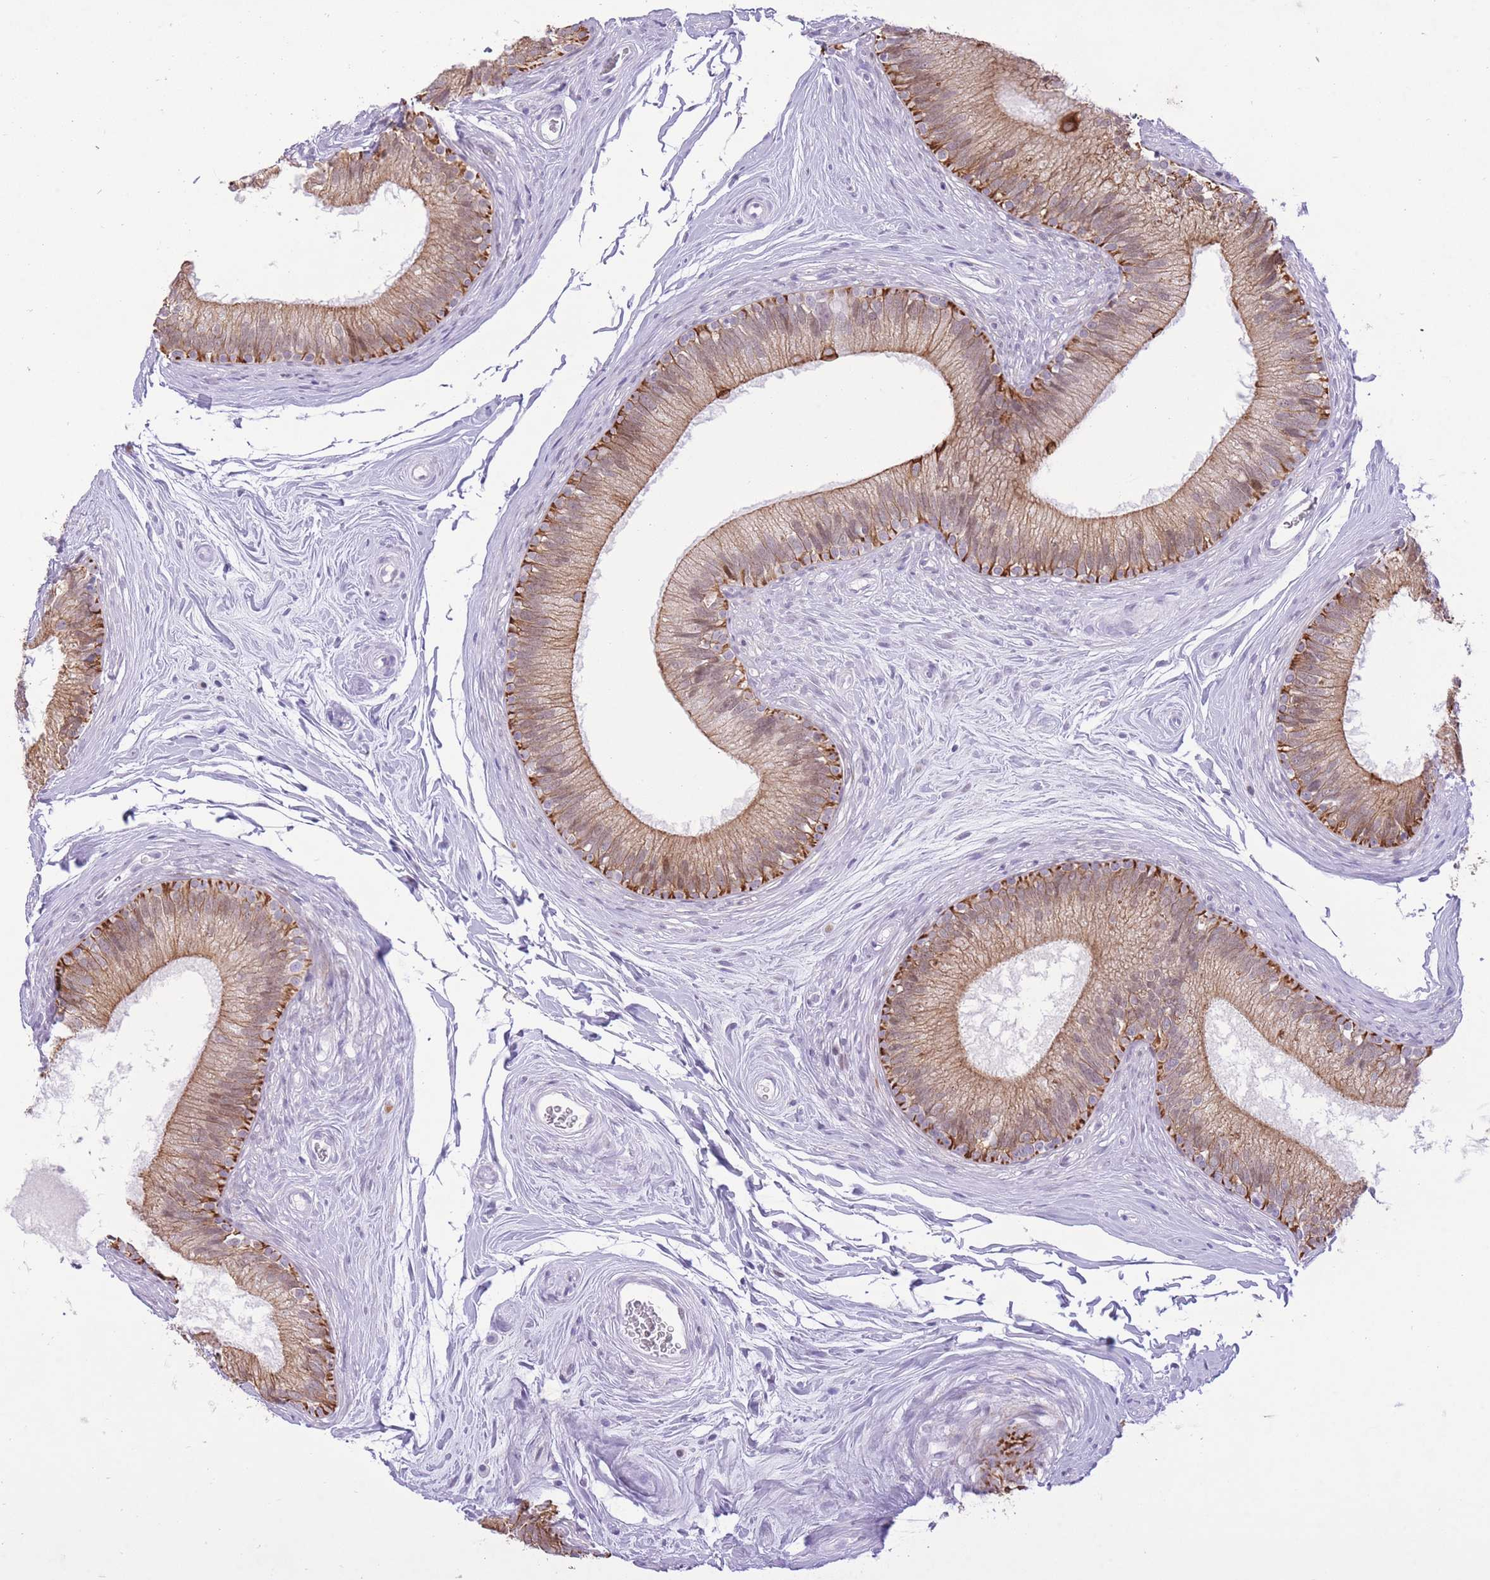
{"staining": {"intensity": "moderate", "quantity": ">75%", "location": "cytoplasmic/membranous"}, "tissue": "epididymis", "cell_type": "Glandular cells", "image_type": "normal", "snomed": [{"axis": "morphology", "description": "Normal tissue, NOS"}, {"axis": "topography", "description": "Epididymis"}], "caption": "Human epididymis stained with a brown dye reveals moderate cytoplasmic/membranous positive expression in about >75% of glandular cells.", "gene": "MEIS3", "patient": {"sex": "male", "age": 33}}